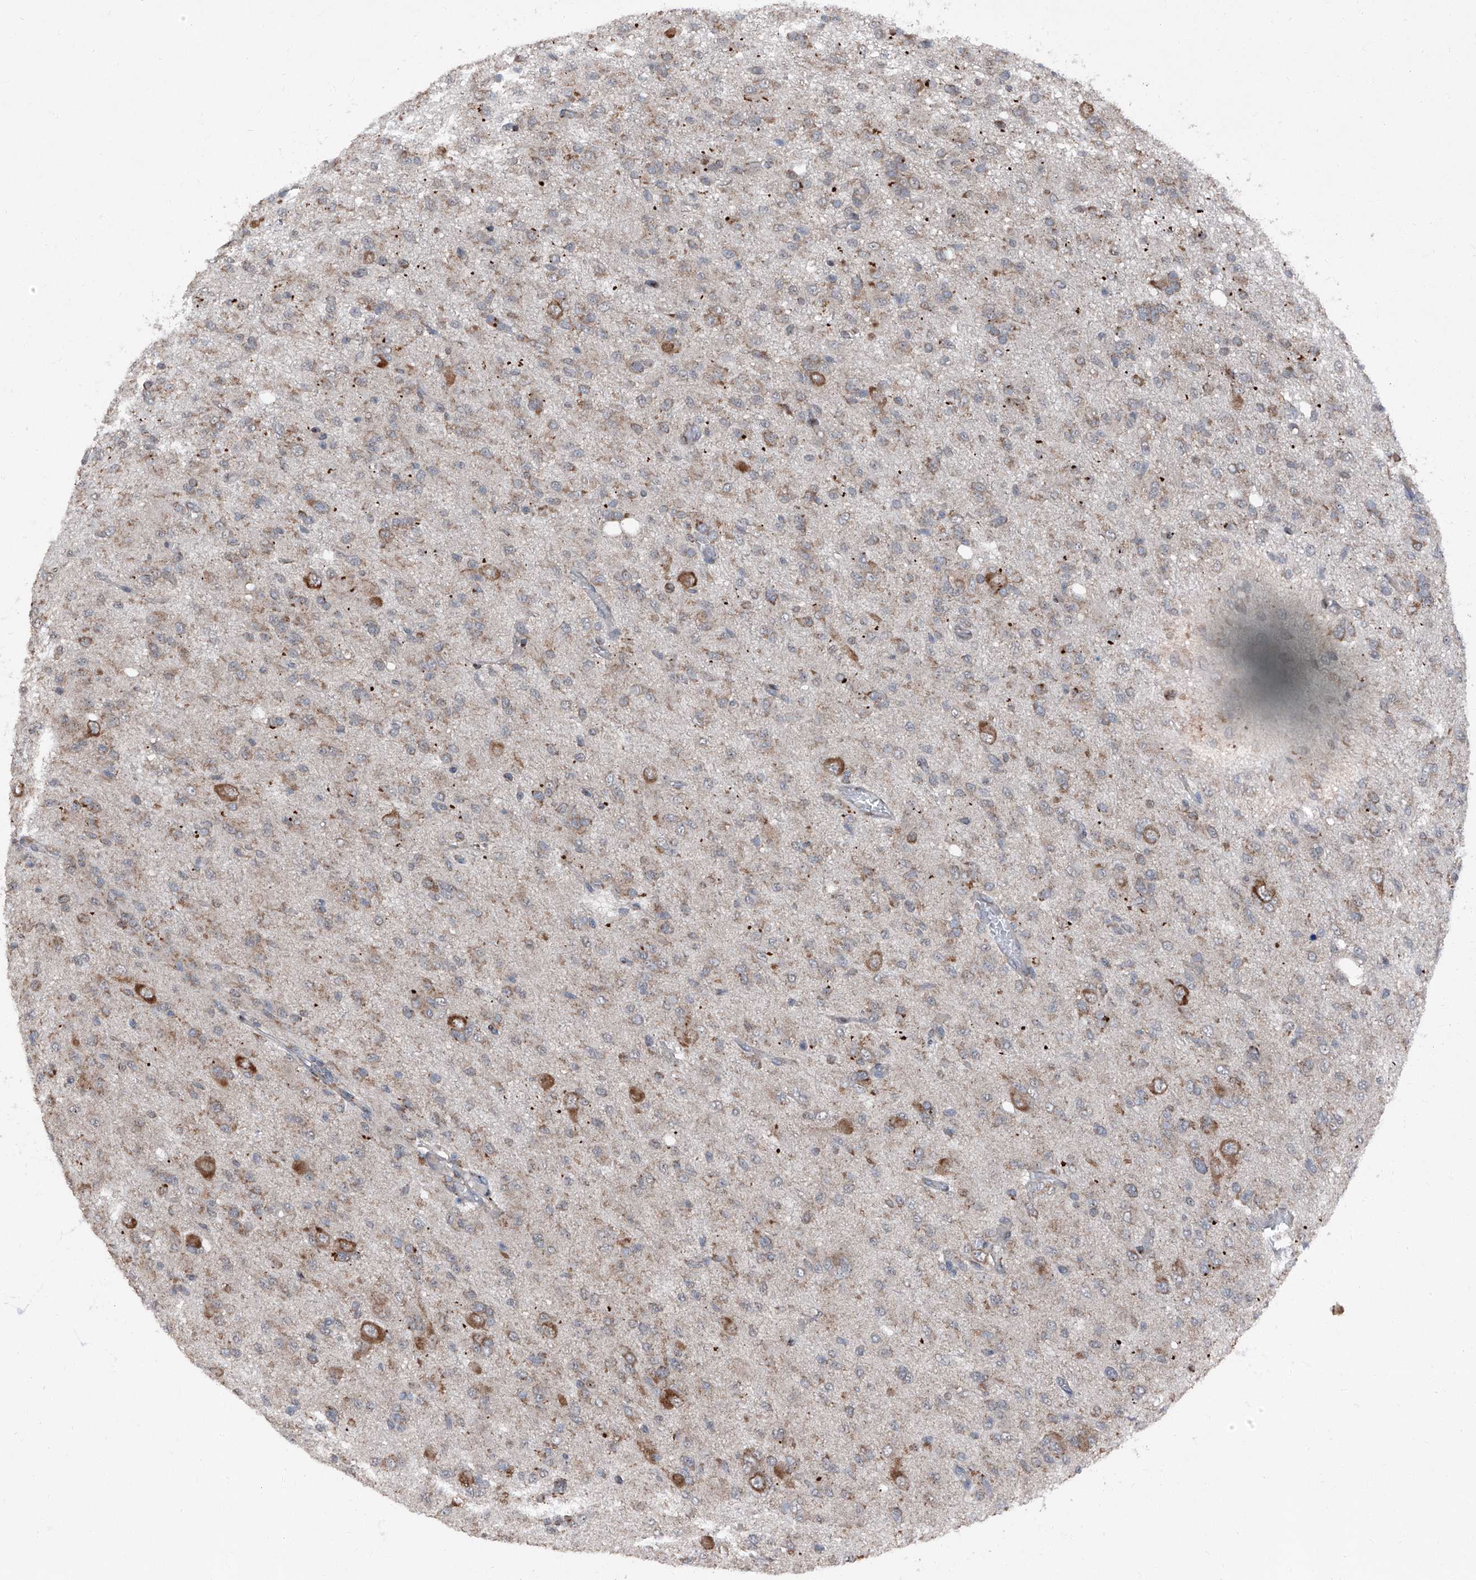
{"staining": {"intensity": "weak", "quantity": "<25%", "location": "cytoplasmic/membranous"}, "tissue": "glioma", "cell_type": "Tumor cells", "image_type": "cancer", "snomed": [{"axis": "morphology", "description": "Glioma, malignant, High grade"}, {"axis": "topography", "description": "Brain"}], "caption": "Tumor cells show no significant protein expression in high-grade glioma (malignant).", "gene": "LIMK1", "patient": {"sex": "female", "age": 59}}